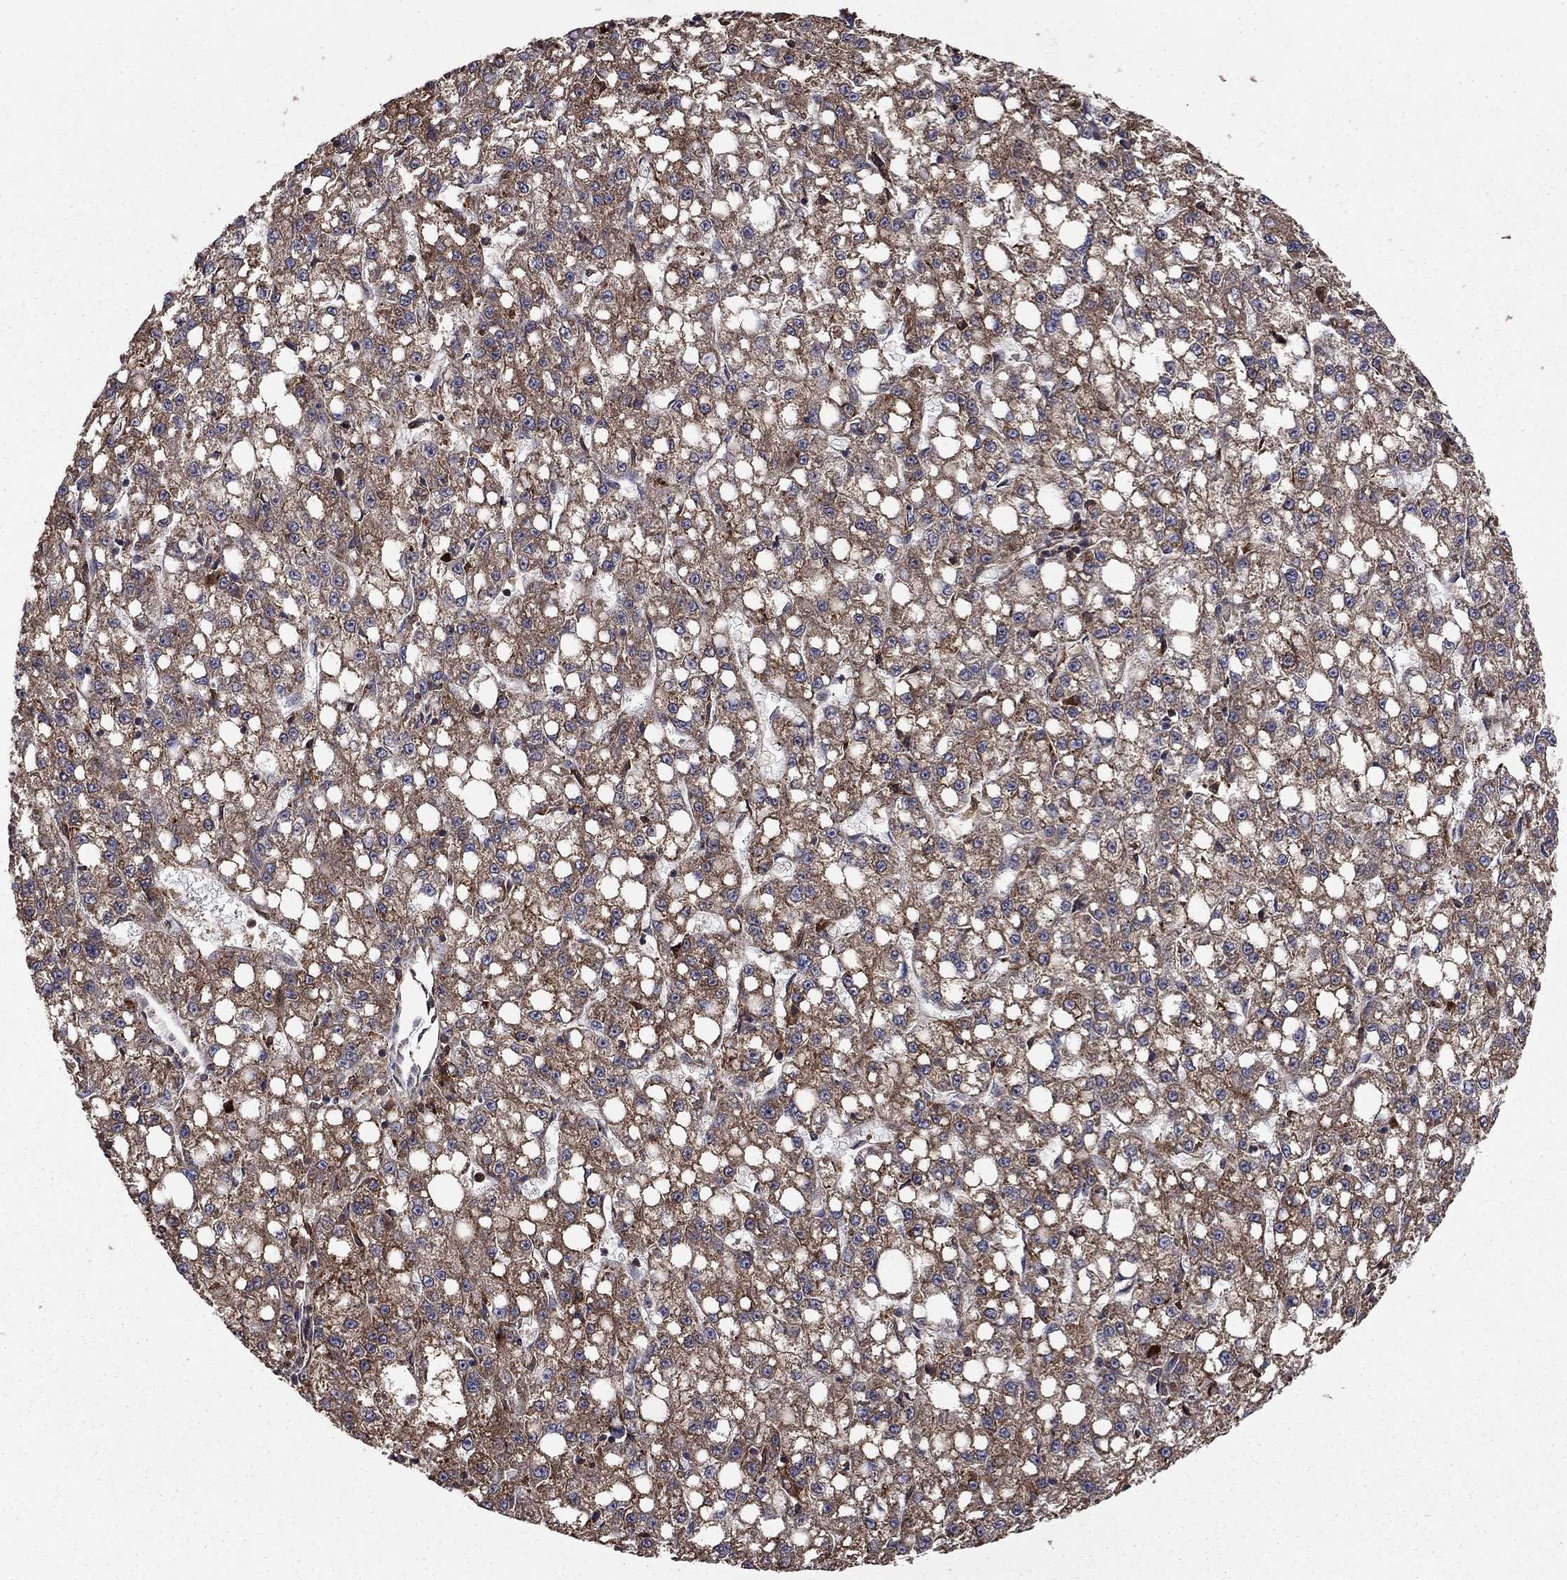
{"staining": {"intensity": "moderate", "quantity": "<25%", "location": "cytoplasmic/membranous"}, "tissue": "liver cancer", "cell_type": "Tumor cells", "image_type": "cancer", "snomed": [{"axis": "morphology", "description": "Carcinoma, Hepatocellular, NOS"}, {"axis": "topography", "description": "Liver"}], "caption": "High-magnification brightfield microscopy of liver cancer stained with DAB (3,3'-diaminobenzidine) (brown) and counterstained with hematoxylin (blue). tumor cells exhibit moderate cytoplasmic/membranous staining is identified in approximately<25% of cells. The staining is performed using DAB brown chromogen to label protein expression. The nuclei are counter-stained blue using hematoxylin.", "gene": "BABAM2", "patient": {"sex": "female", "age": 65}}